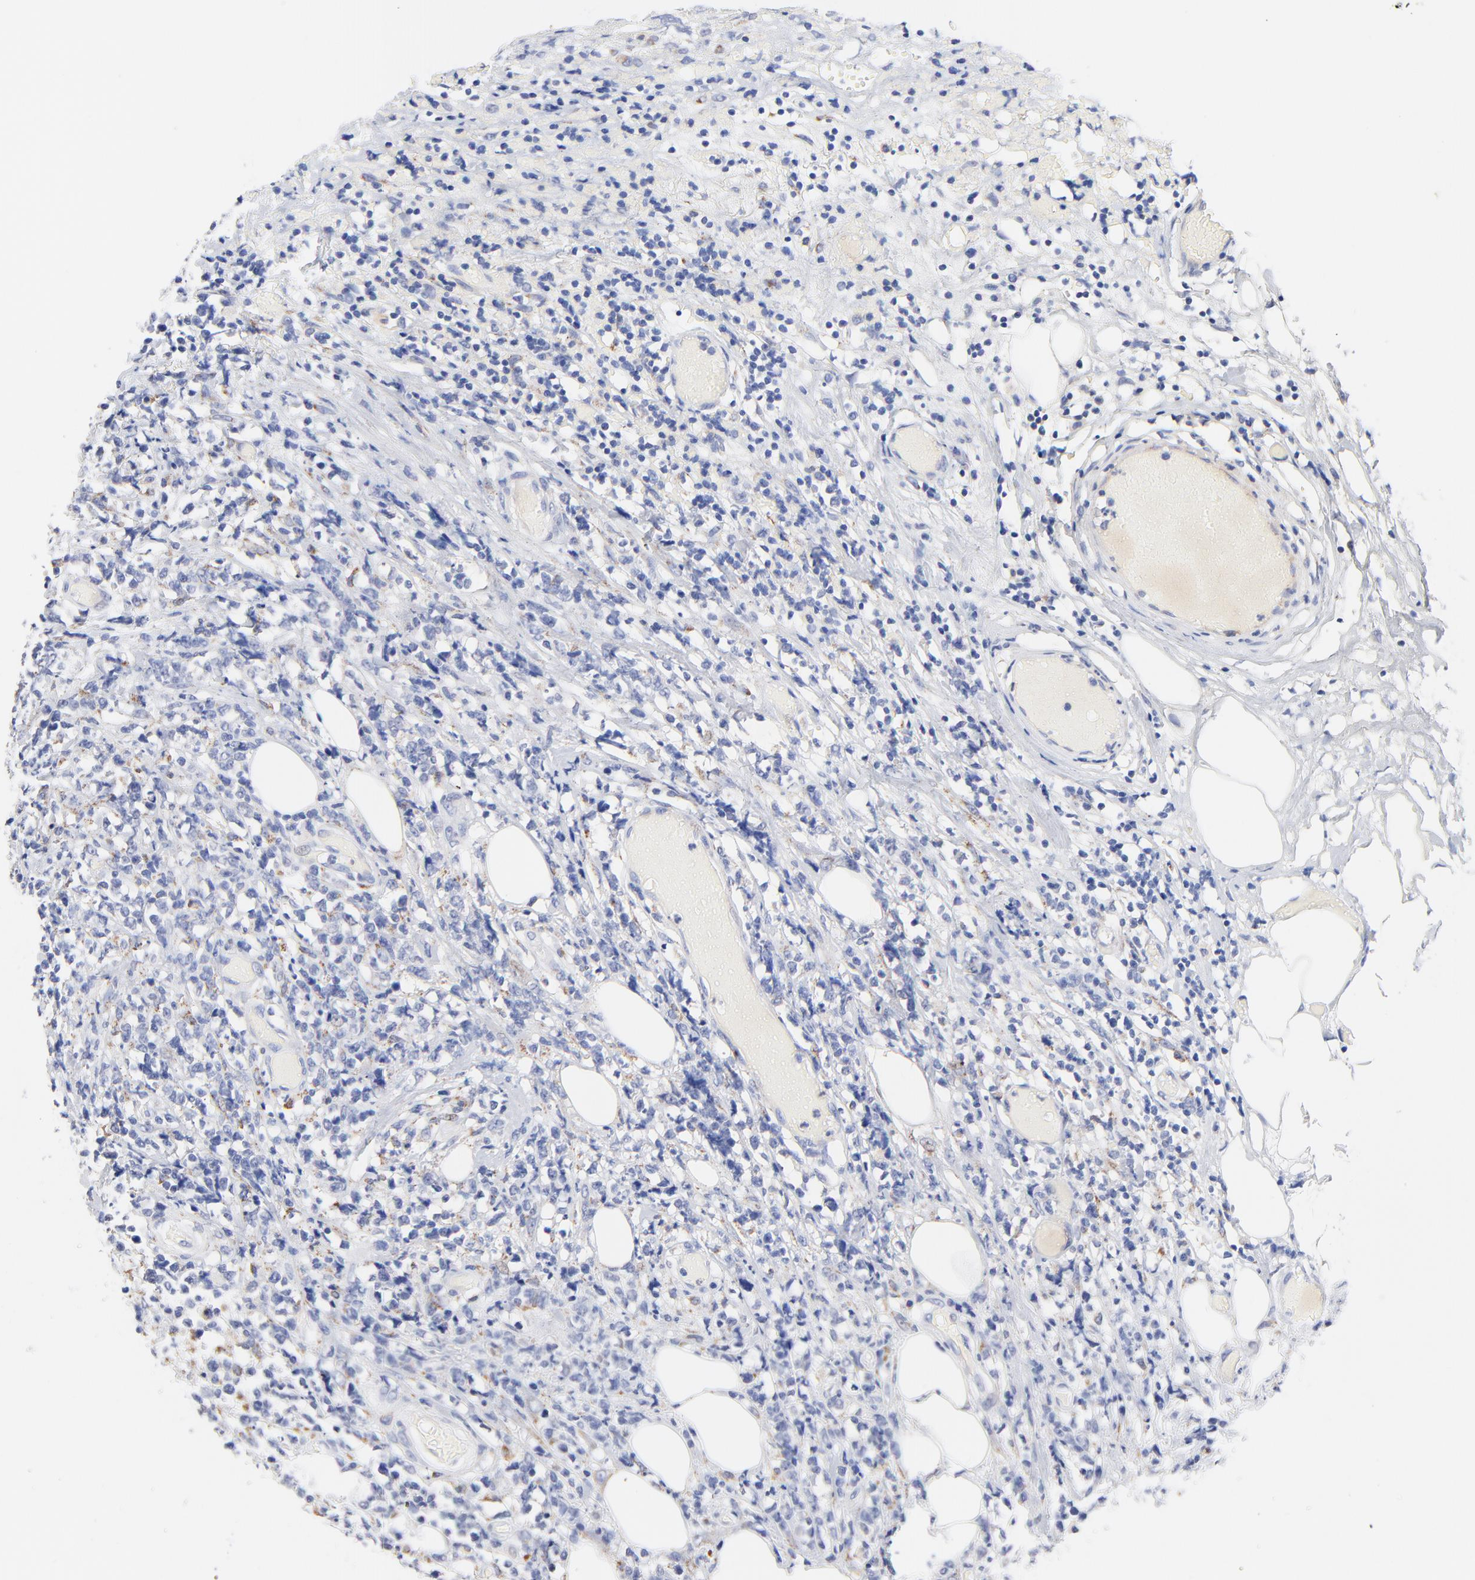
{"staining": {"intensity": "negative", "quantity": "none", "location": "none"}, "tissue": "lymphoma", "cell_type": "Tumor cells", "image_type": "cancer", "snomed": [{"axis": "morphology", "description": "Malignant lymphoma, non-Hodgkin's type, High grade"}, {"axis": "topography", "description": "Colon"}], "caption": "DAB (3,3'-diaminobenzidine) immunohistochemical staining of lymphoma displays no significant staining in tumor cells.", "gene": "FBXO10", "patient": {"sex": "male", "age": 82}}